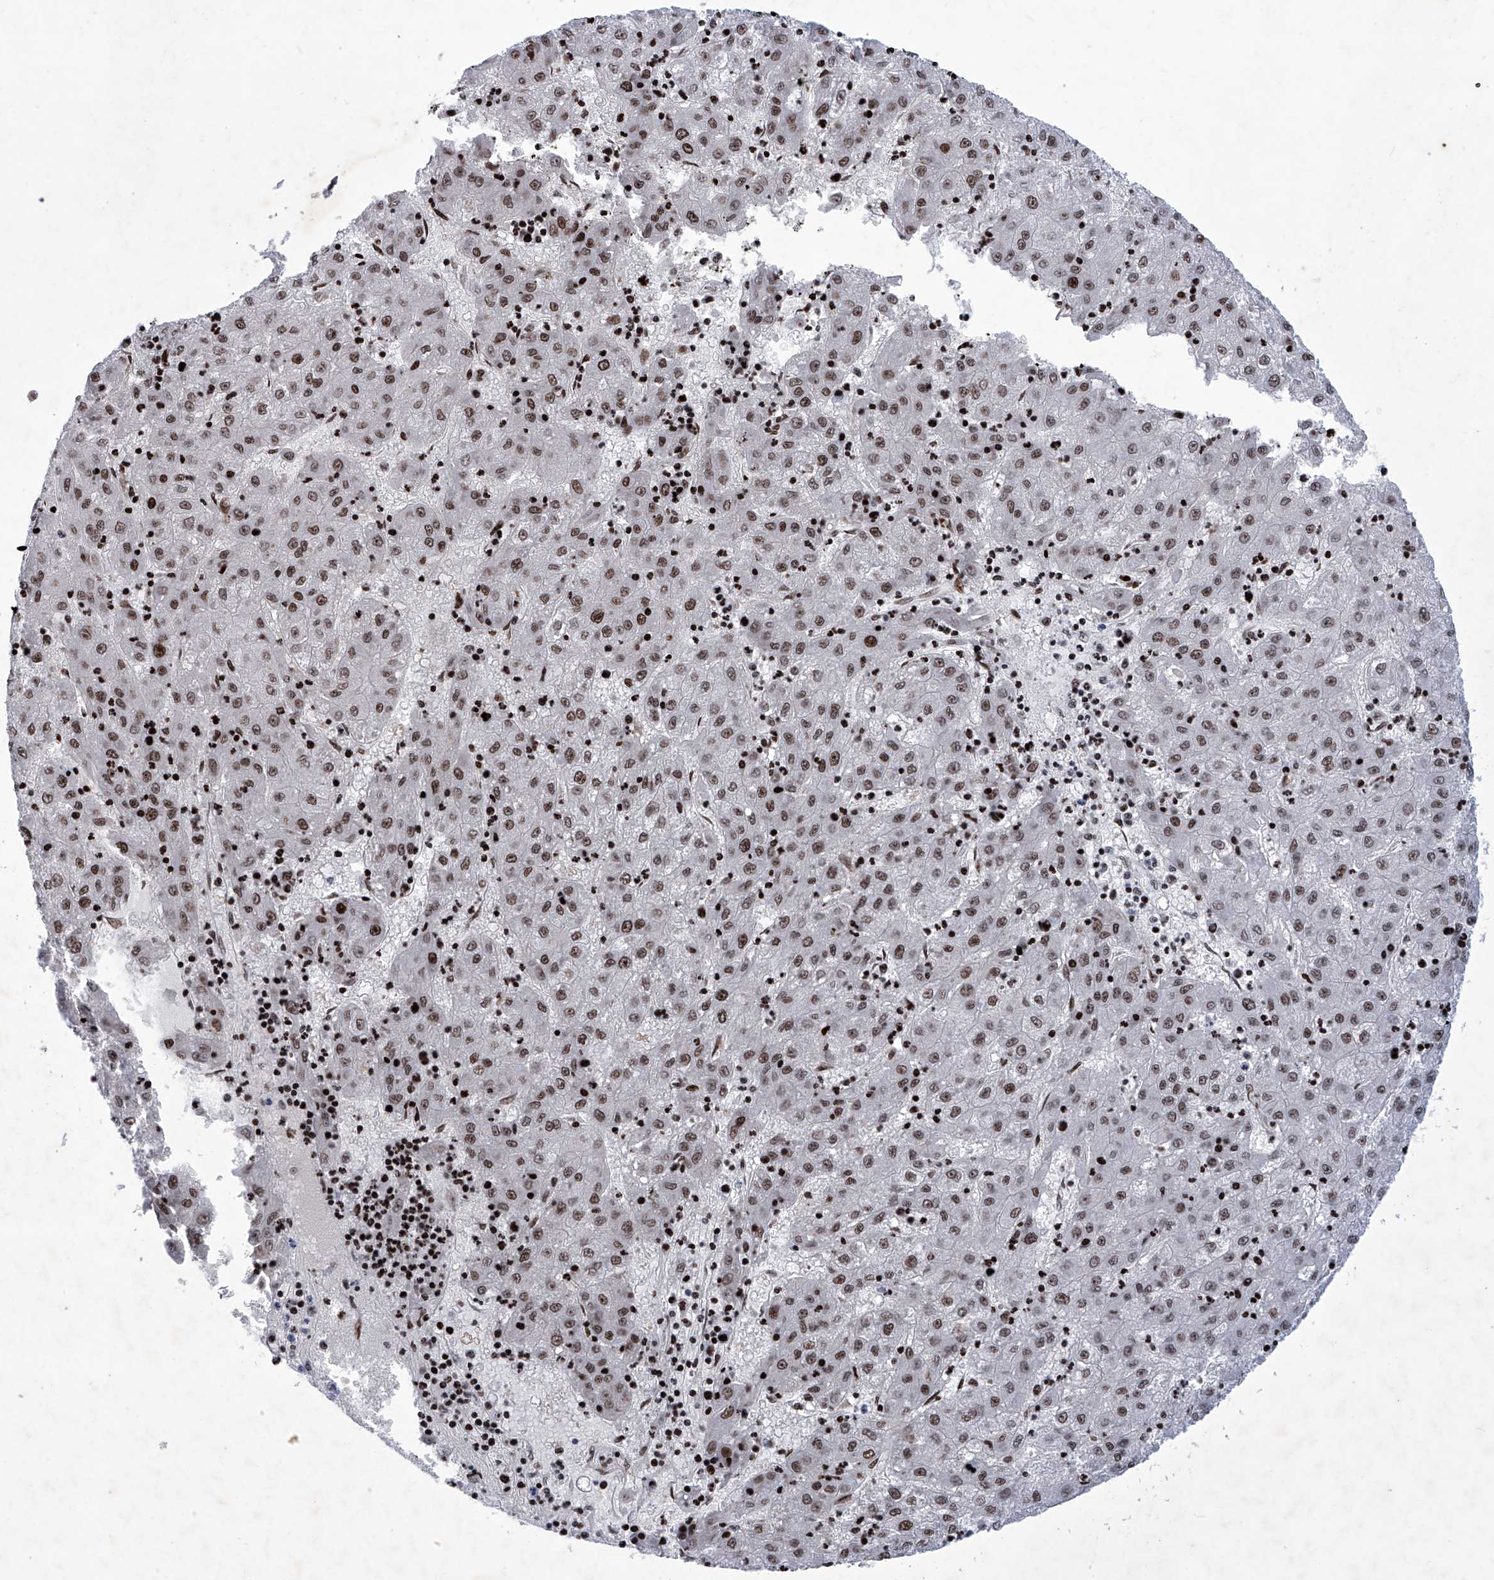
{"staining": {"intensity": "moderate", "quantity": ">75%", "location": "nuclear"}, "tissue": "liver cancer", "cell_type": "Tumor cells", "image_type": "cancer", "snomed": [{"axis": "morphology", "description": "Carcinoma, Hepatocellular, NOS"}, {"axis": "topography", "description": "Liver"}], "caption": "DAB (3,3'-diaminobenzidine) immunohistochemical staining of human hepatocellular carcinoma (liver) reveals moderate nuclear protein expression in about >75% of tumor cells.", "gene": "HEY2", "patient": {"sex": "male", "age": 72}}